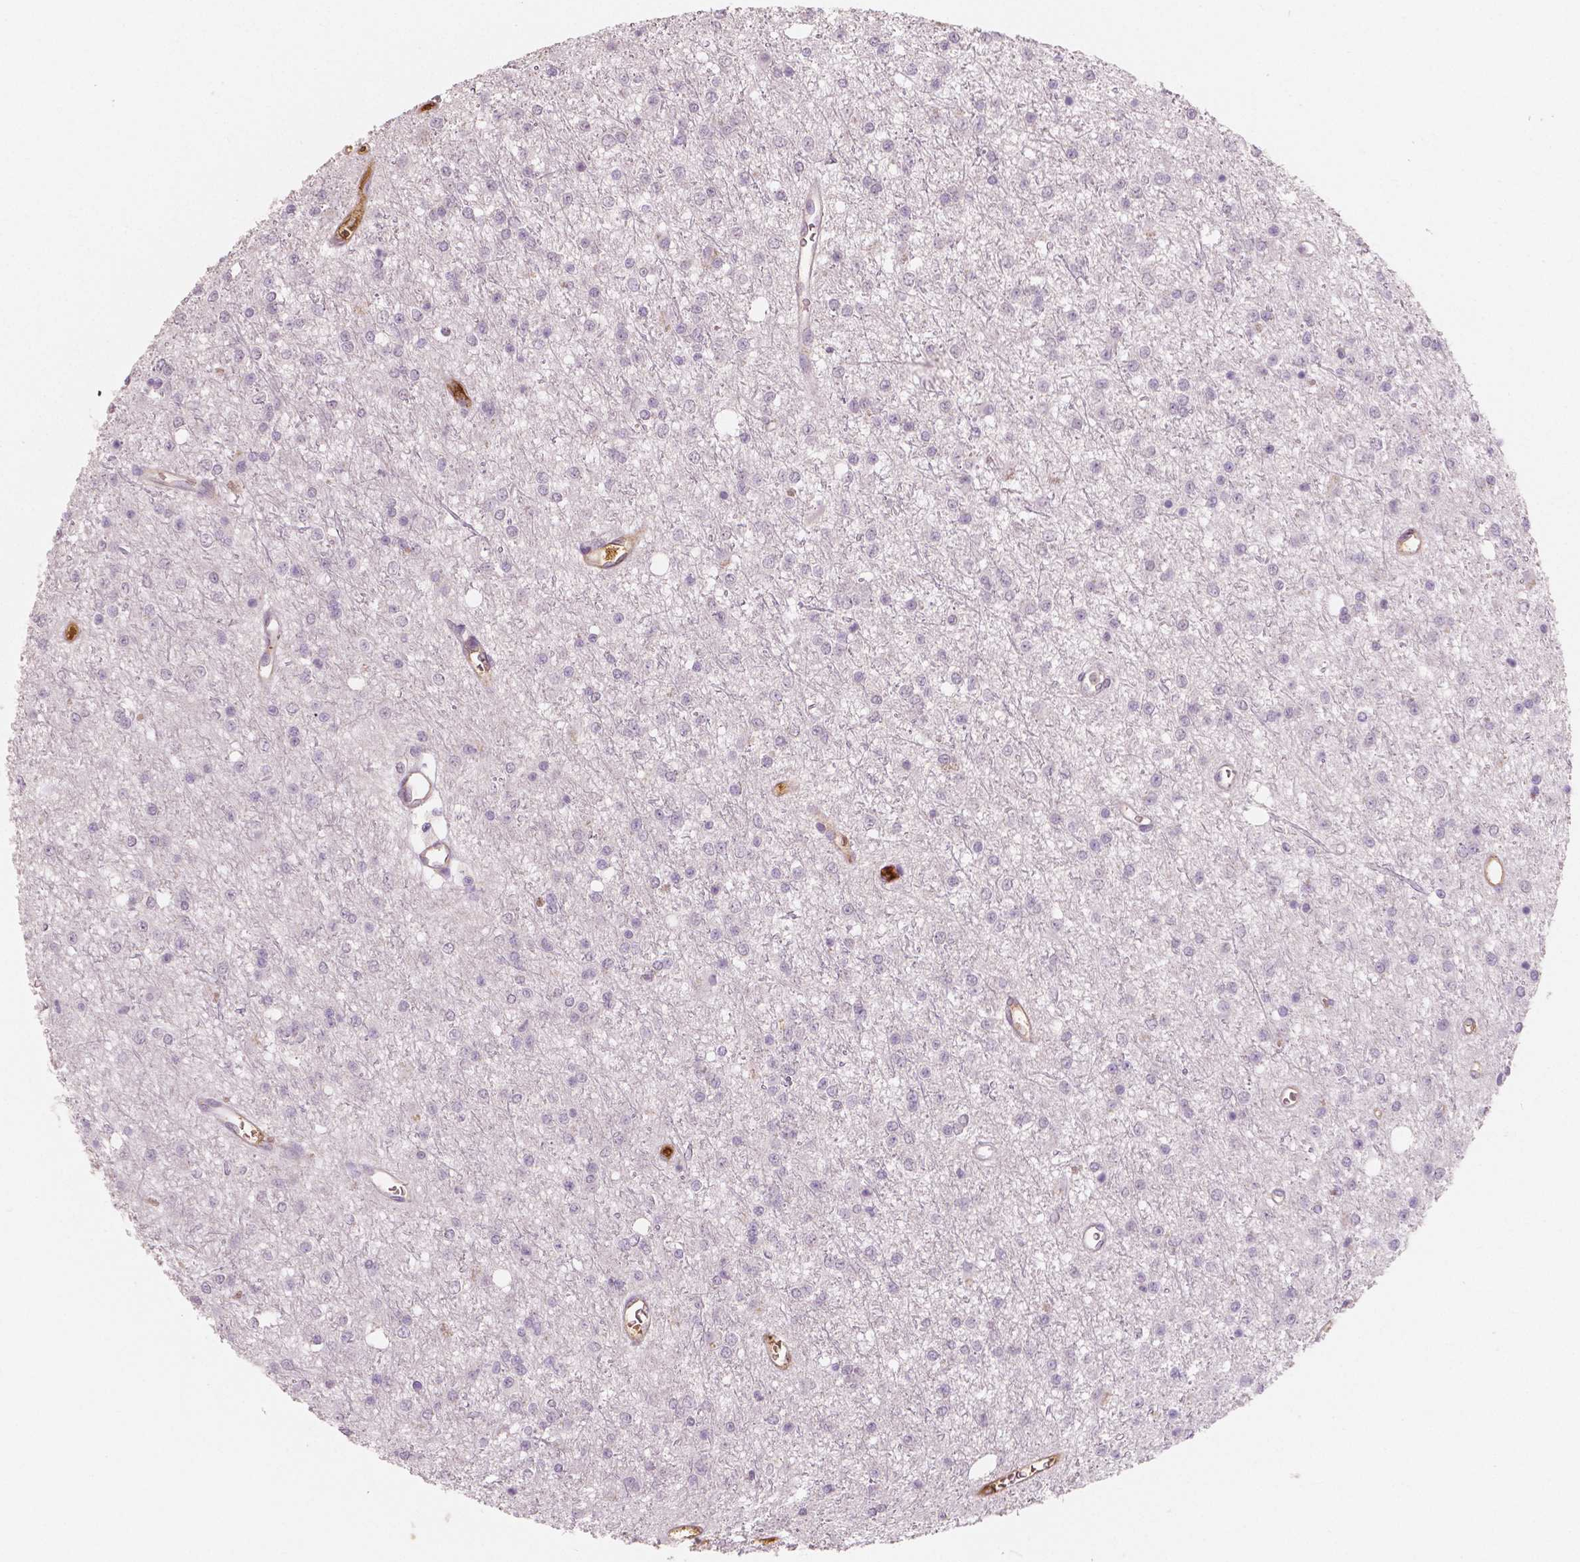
{"staining": {"intensity": "negative", "quantity": "none", "location": "none"}, "tissue": "glioma", "cell_type": "Tumor cells", "image_type": "cancer", "snomed": [{"axis": "morphology", "description": "Glioma, malignant, Low grade"}, {"axis": "topography", "description": "Brain"}], "caption": "Glioma stained for a protein using IHC demonstrates no staining tumor cells.", "gene": "APOA4", "patient": {"sex": "female", "age": 45}}